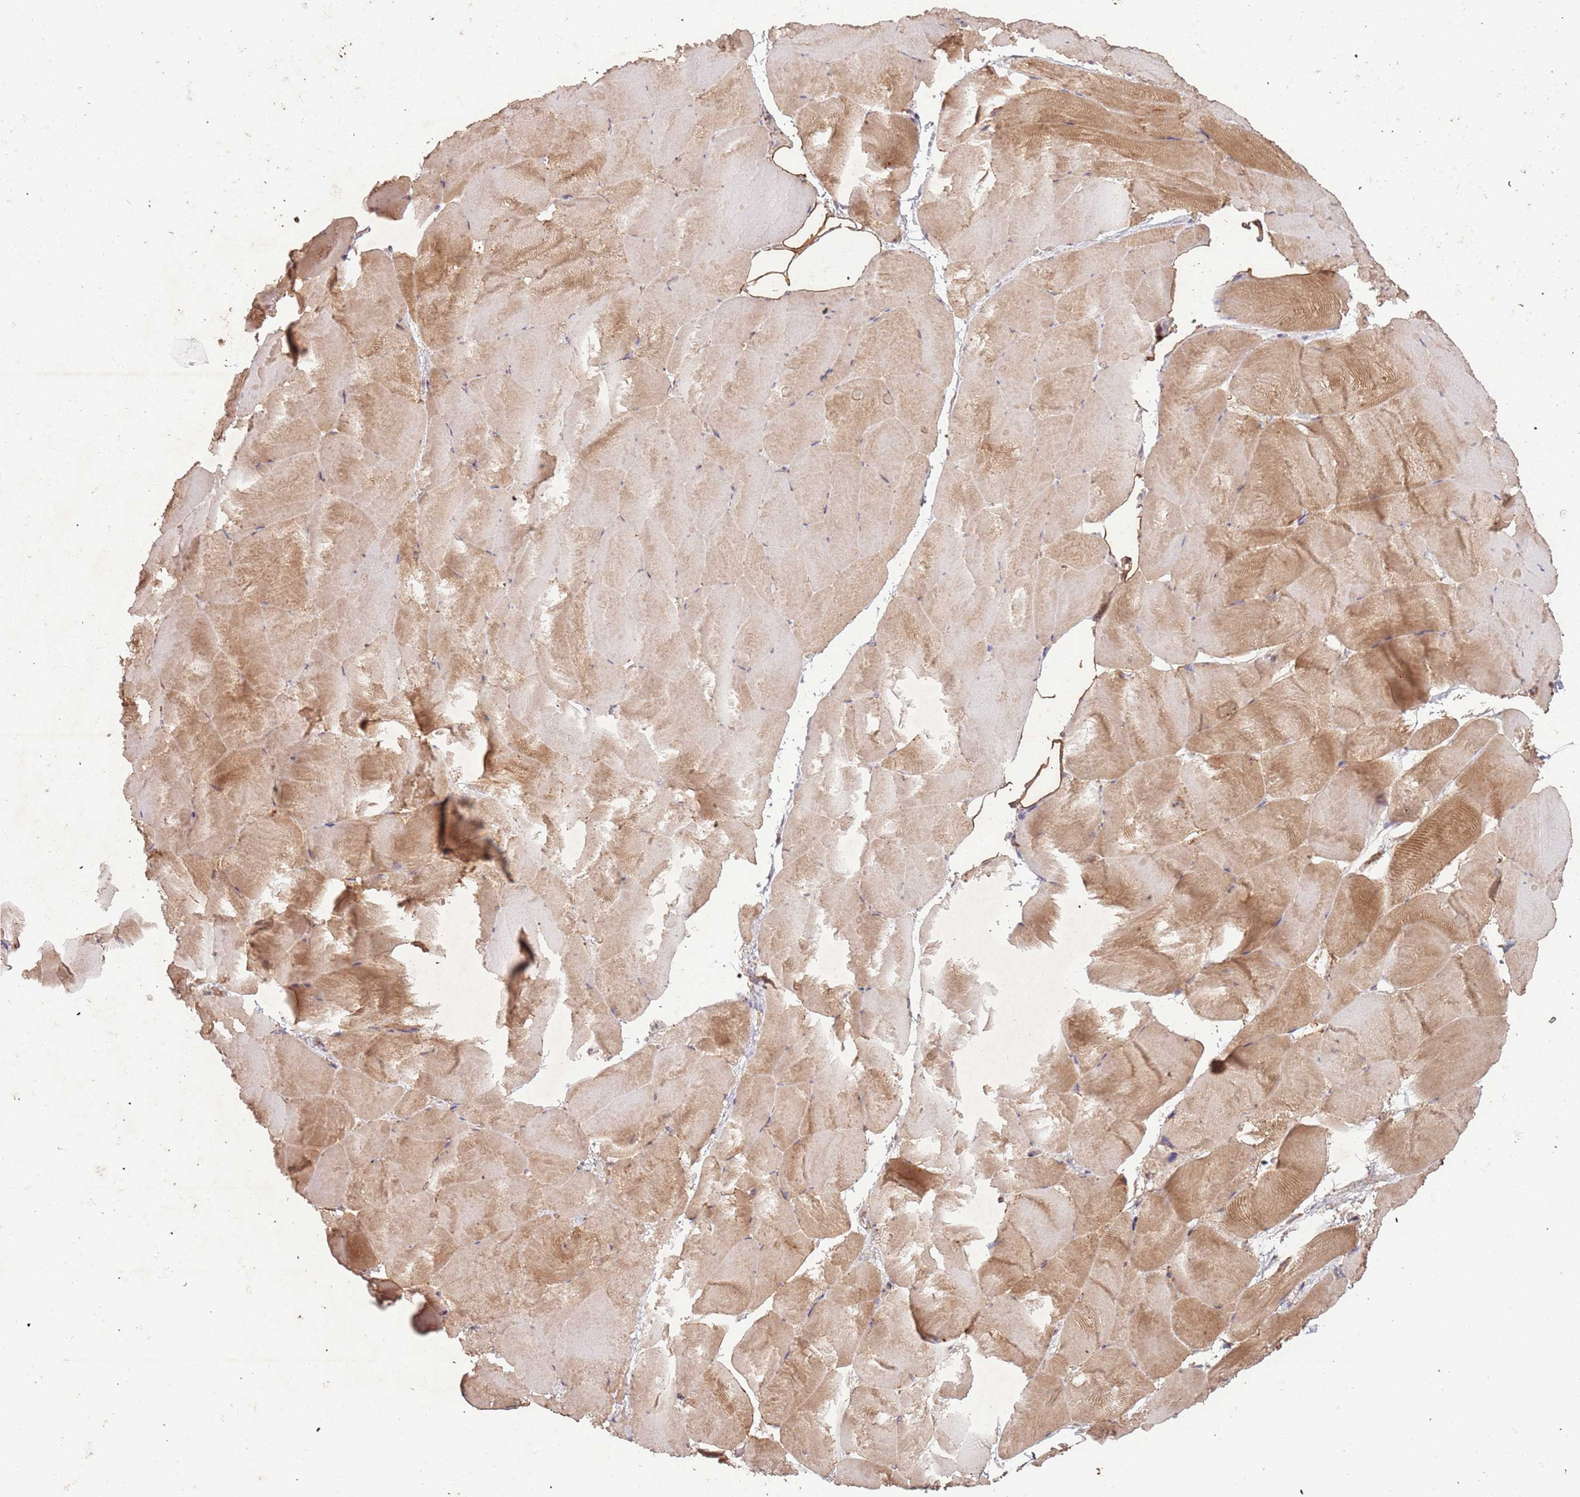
{"staining": {"intensity": "moderate", "quantity": "25%-75%", "location": "cytoplasmic/membranous"}, "tissue": "skeletal muscle", "cell_type": "Myocytes", "image_type": "normal", "snomed": [{"axis": "morphology", "description": "Normal tissue, NOS"}, {"axis": "topography", "description": "Skeletal muscle"}], "caption": "Protein analysis of benign skeletal muscle reveals moderate cytoplasmic/membranous expression in about 25%-75% of myocytes. (Brightfield microscopy of DAB IHC at high magnification).", "gene": "ATOSB", "patient": {"sex": "female", "age": 64}}